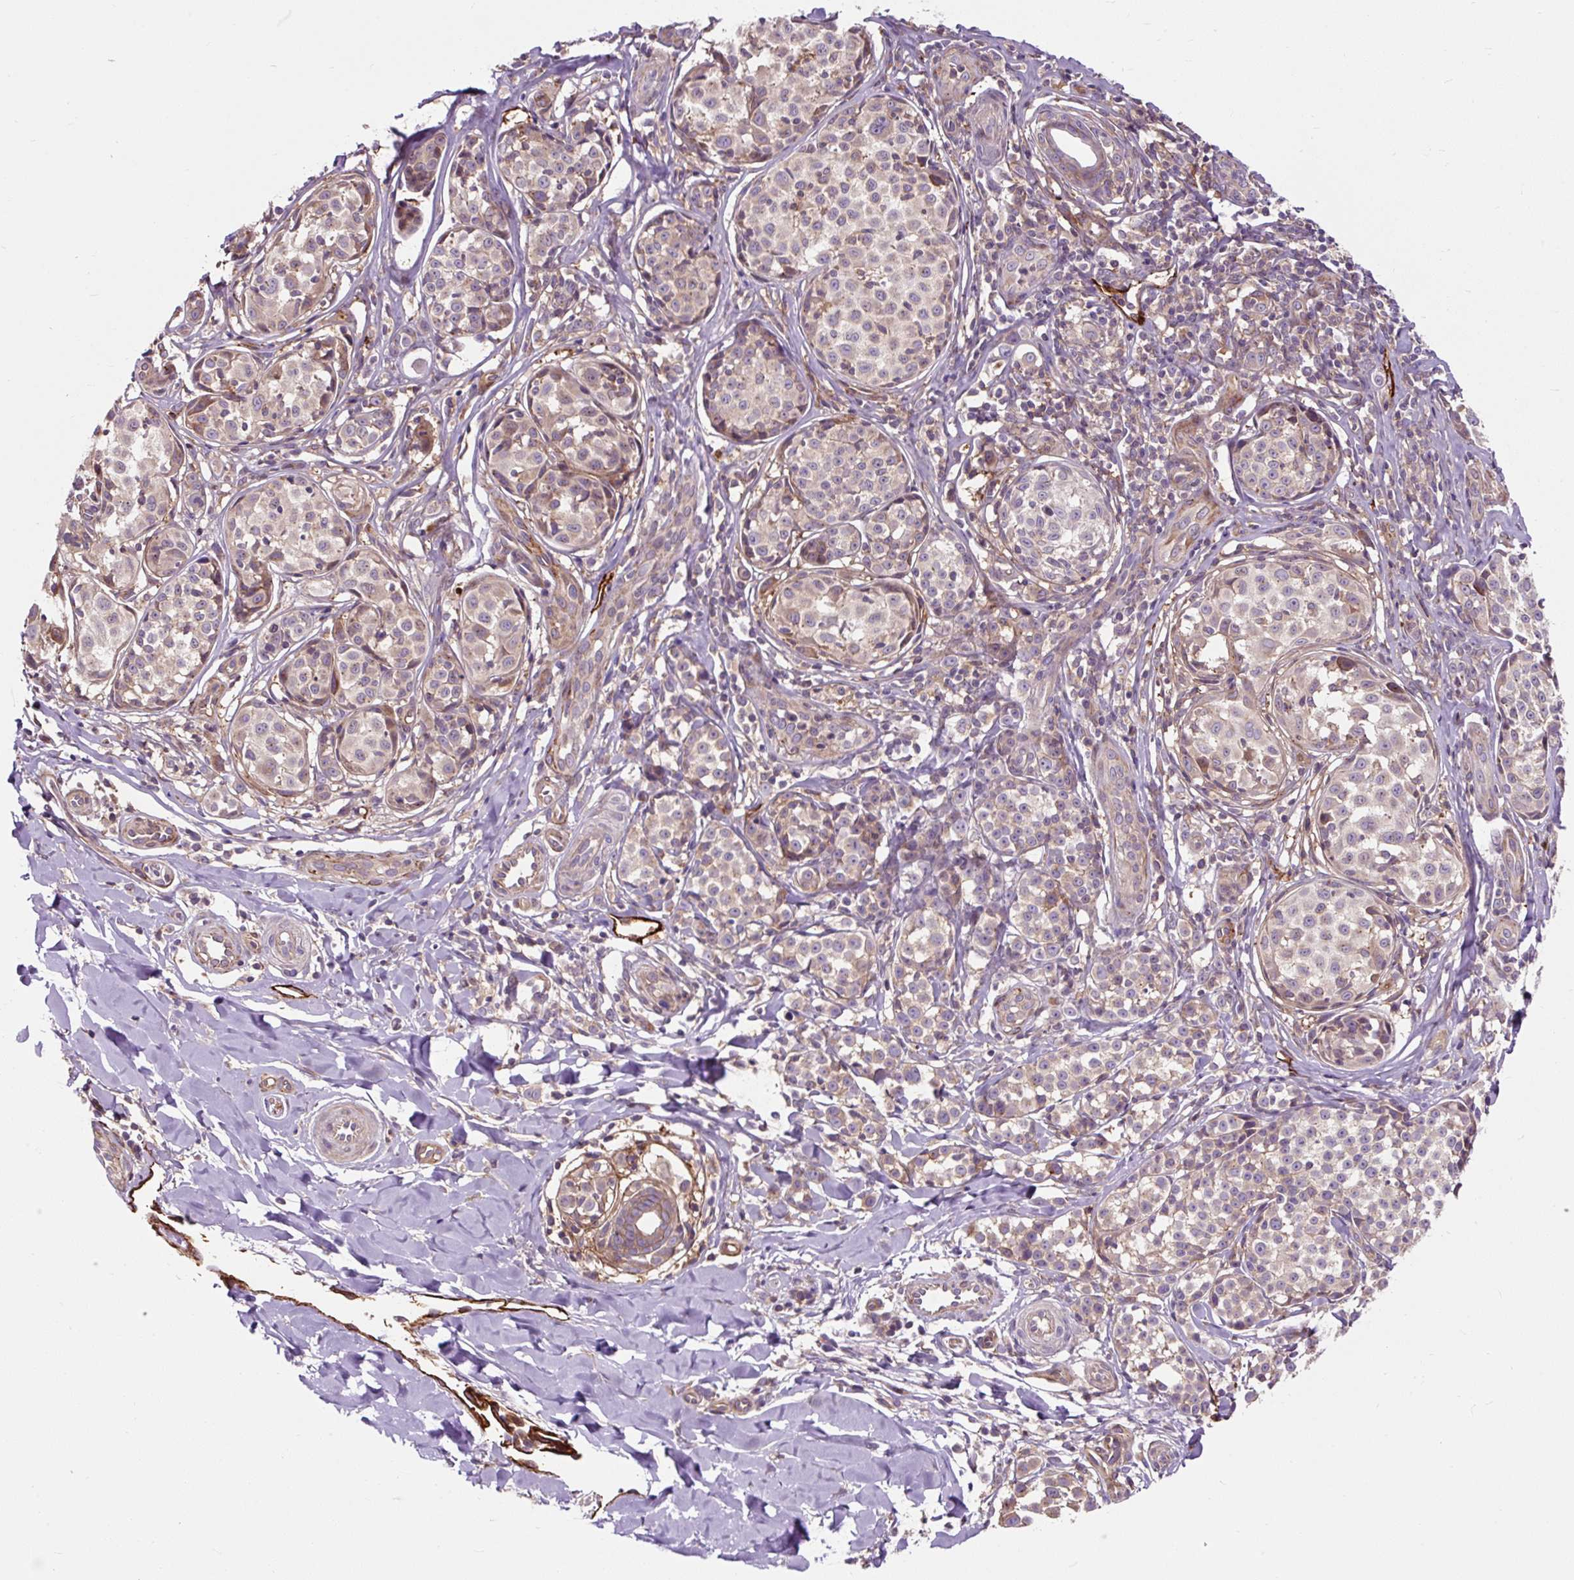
{"staining": {"intensity": "weak", "quantity": "<25%", "location": "cytoplasmic/membranous"}, "tissue": "melanoma", "cell_type": "Tumor cells", "image_type": "cancer", "snomed": [{"axis": "morphology", "description": "Malignant melanoma, NOS"}, {"axis": "topography", "description": "Skin"}], "caption": "This is a image of immunohistochemistry staining of malignant melanoma, which shows no expression in tumor cells.", "gene": "PCDHGB3", "patient": {"sex": "female", "age": 35}}